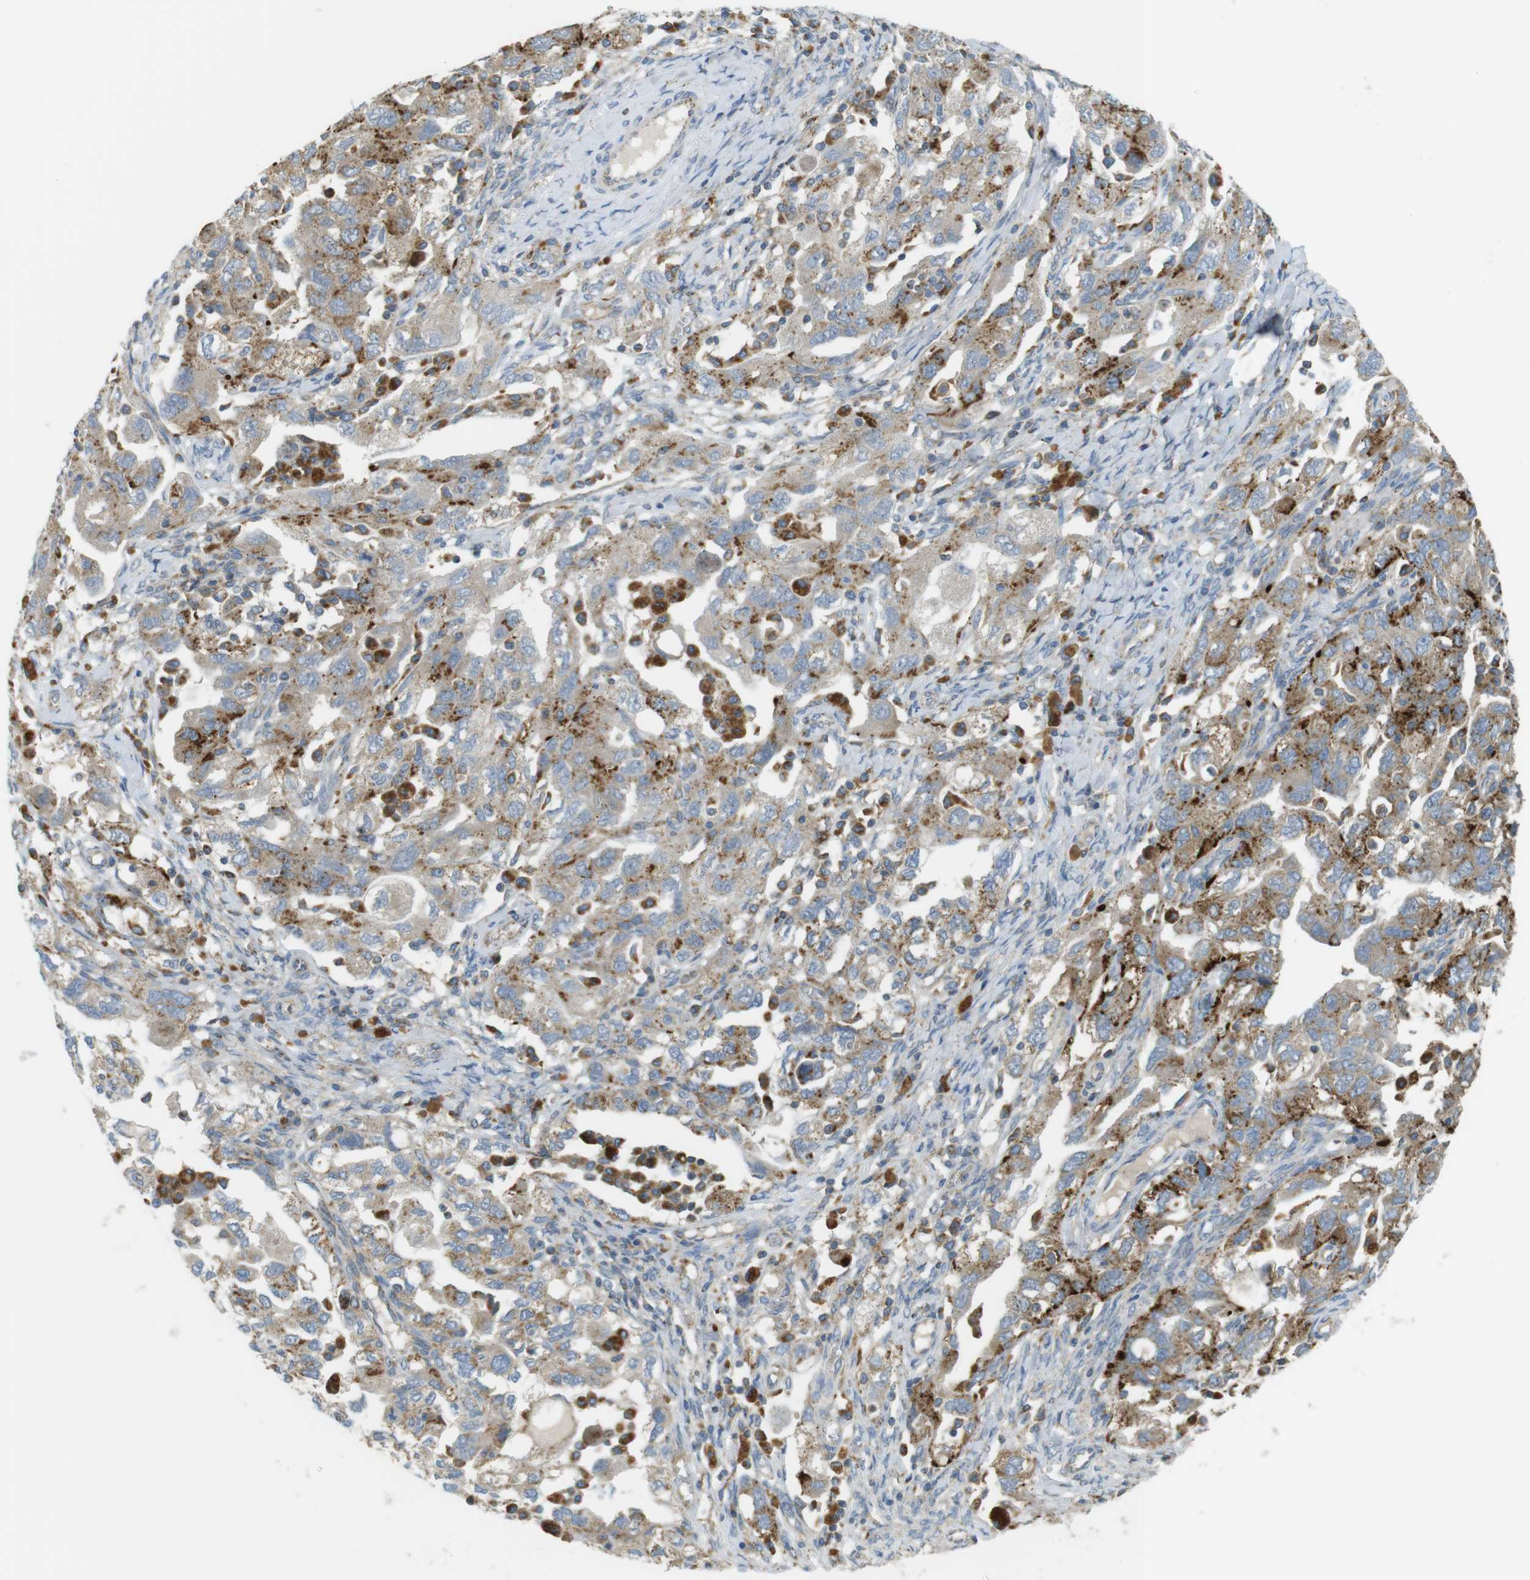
{"staining": {"intensity": "moderate", "quantity": "25%-75%", "location": "cytoplasmic/membranous"}, "tissue": "ovarian cancer", "cell_type": "Tumor cells", "image_type": "cancer", "snomed": [{"axis": "morphology", "description": "Carcinoma, NOS"}, {"axis": "morphology", "description": "Cystadenocarcinoma, serous, NOS"}, {"axis": "topography", "description": "Ovary"}], "caption": "Moderate cytoplasmic/membranous staining is identified in approximately 25%-75% of tumor cells in ovarian carcinoma.", "gene": "LAMP1", "patient": {"sex": "female", "age": 69}}